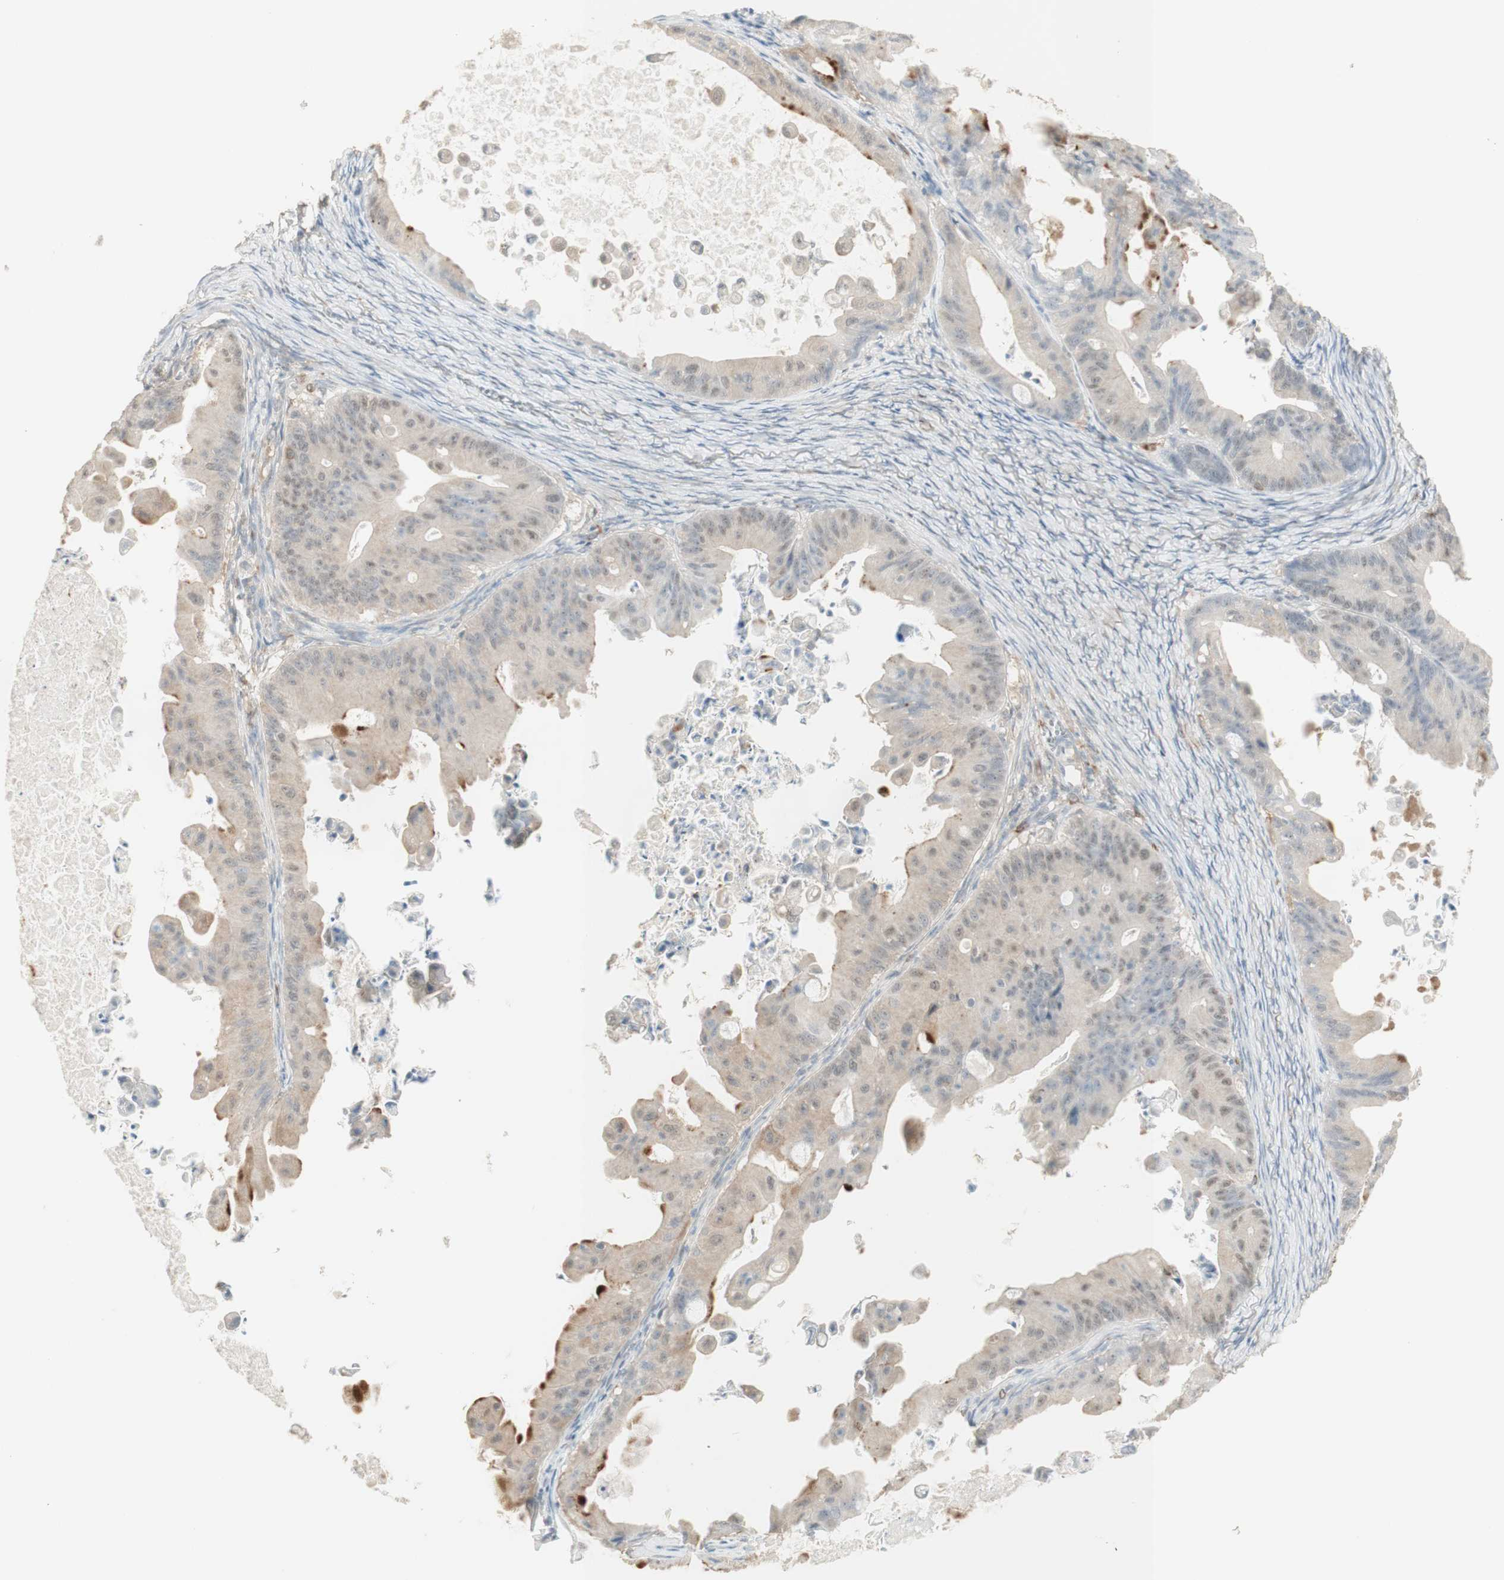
{"staining": {"intensity": "negative", "quantity": "none", "location": "none"}, "tissue": "ovarian cancer", "cell_type": "Tumor cells", "image_type": "cancer", "snomed": [{"axis": "morphology", "description": "Cystadenocarcinoma, mucinous, NOS"}, {"axis": "topography", "description": "Ovary"}], "caption": "Immunohistochemical staining of human ovarian mucinous cystadenocarcinoma reveals no significant positivity in tumor cells.", "gene": "MUC3A", "patient": {"sex": "female", "age": 37}}